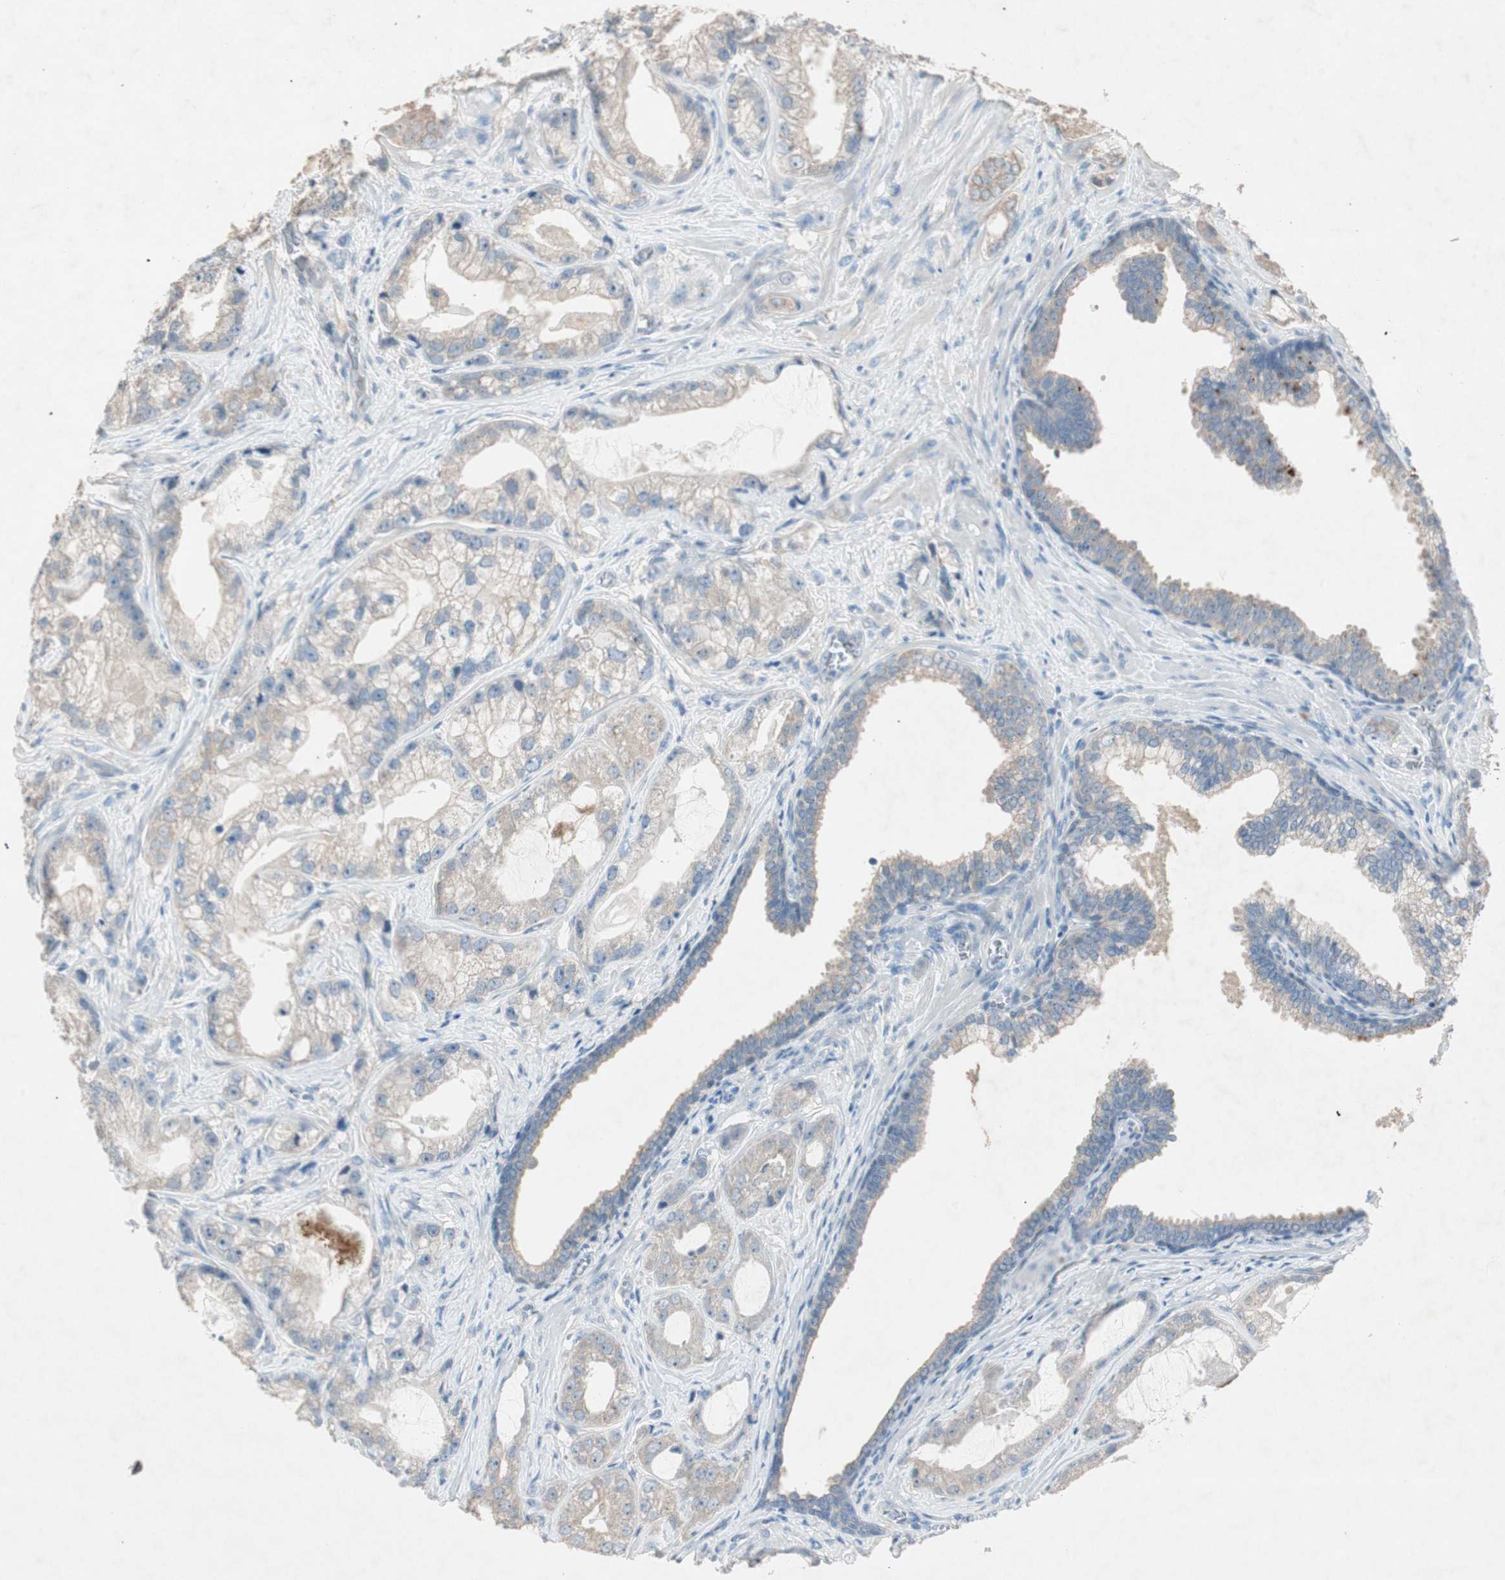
{"staining": {"intensity": "weak", "quantity": ">75%", "location": "cytoplasmic/membranous"}, "tissue": "prostate cancer", "cell_type": "Tumor cells", "image_type": "cancer", "snomed": [{"axis": "morphology", "description": "Adenocarcinoma, Low grade"}, {"axis": "topography", "description": "Prostate"}], "caption": "A brown stain highlights weak cytoplasmic/membranous expression of a protein in human prostate cancer tumor cells.", "gene": "KHK", "patient": {"sex": "male", "age": 59}}